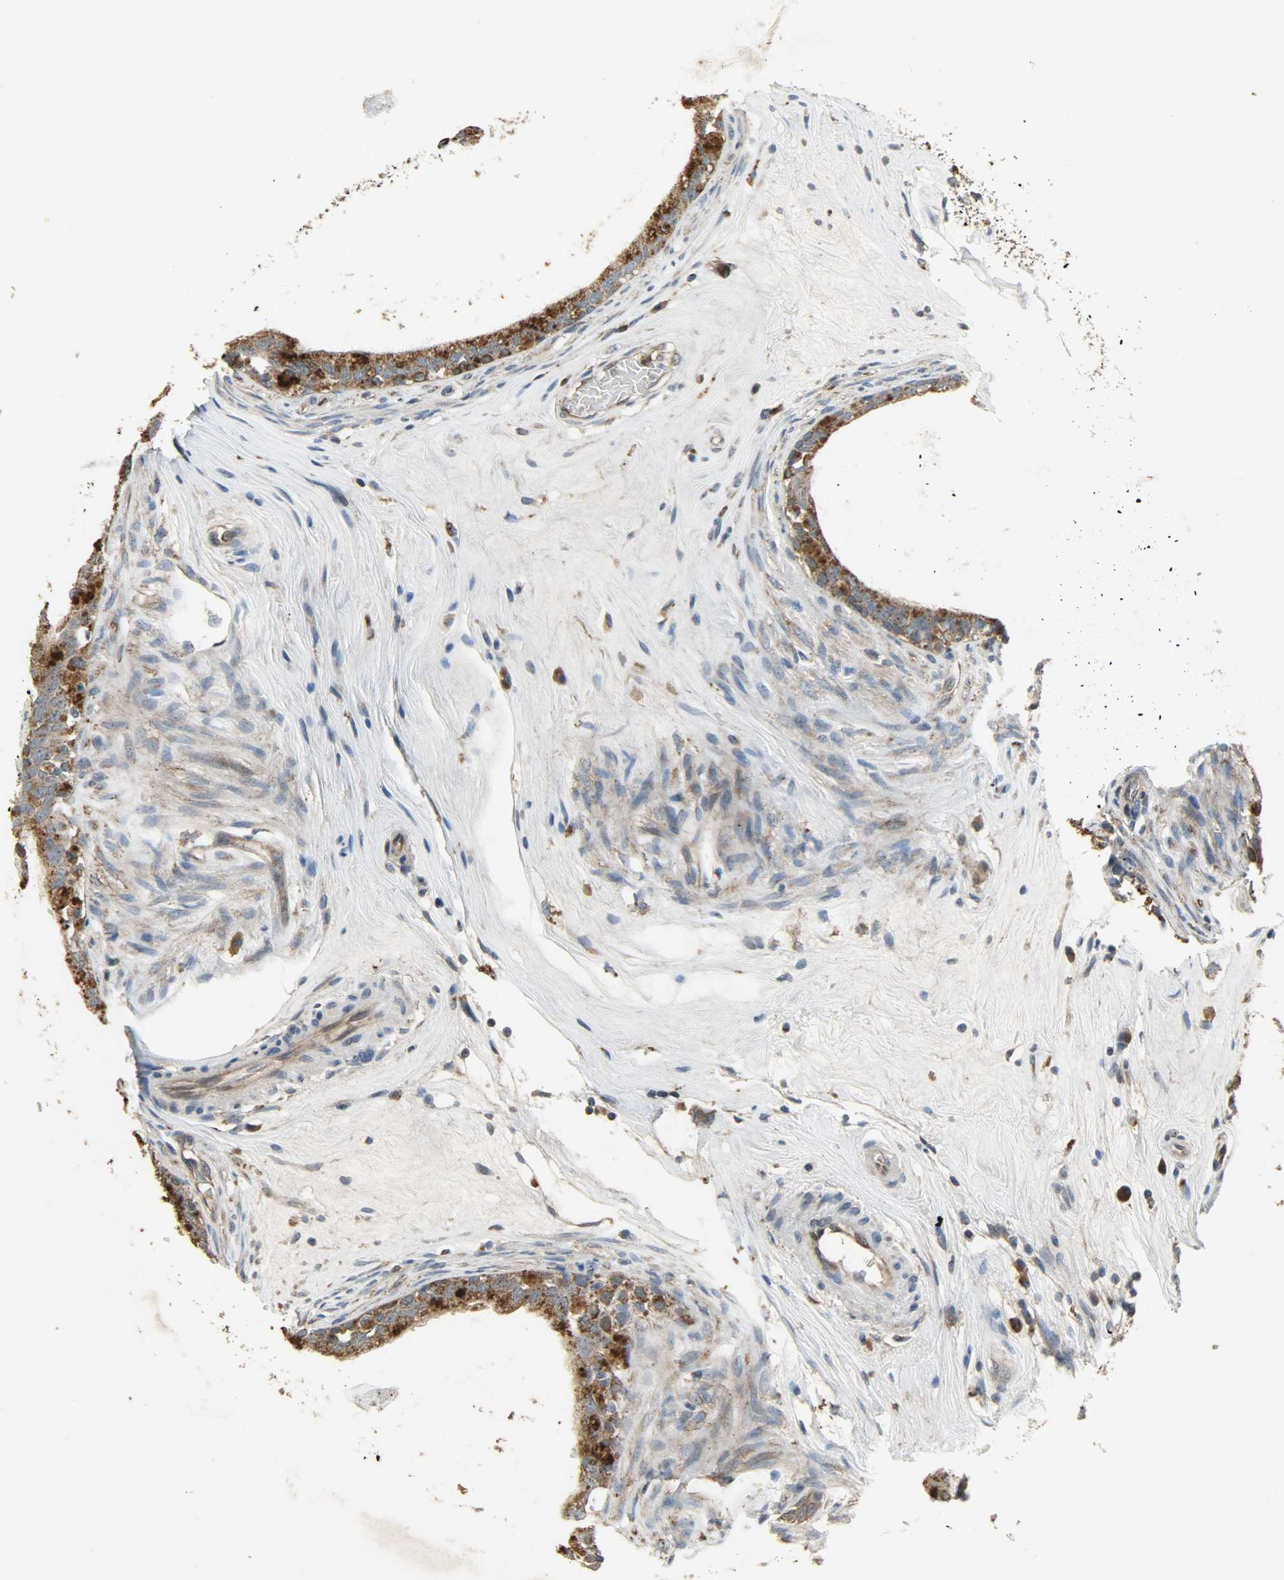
{"staining": {"intensity": "strong", "quantity": ">75%", "location": "cytoplasmic/membranous"}, "tissue": "epididymis", "cell_type": "Glandular cells", "image_type": "normal", "snomed": [{"axis": "morphology", "description": "Normal tissue, NOS"}, {"axis": "morphology", "description": "Inflammation, NOS"}, {"axis": "topography", "description": "Epididymis"}], "caption": "A high amount of strong cytoplasmic/membranous positivity is seen in about >75% of glandular cells in unremarkable epididymis.", "gene": "AMT", "patient": {"sex": "male", "age": 84}}